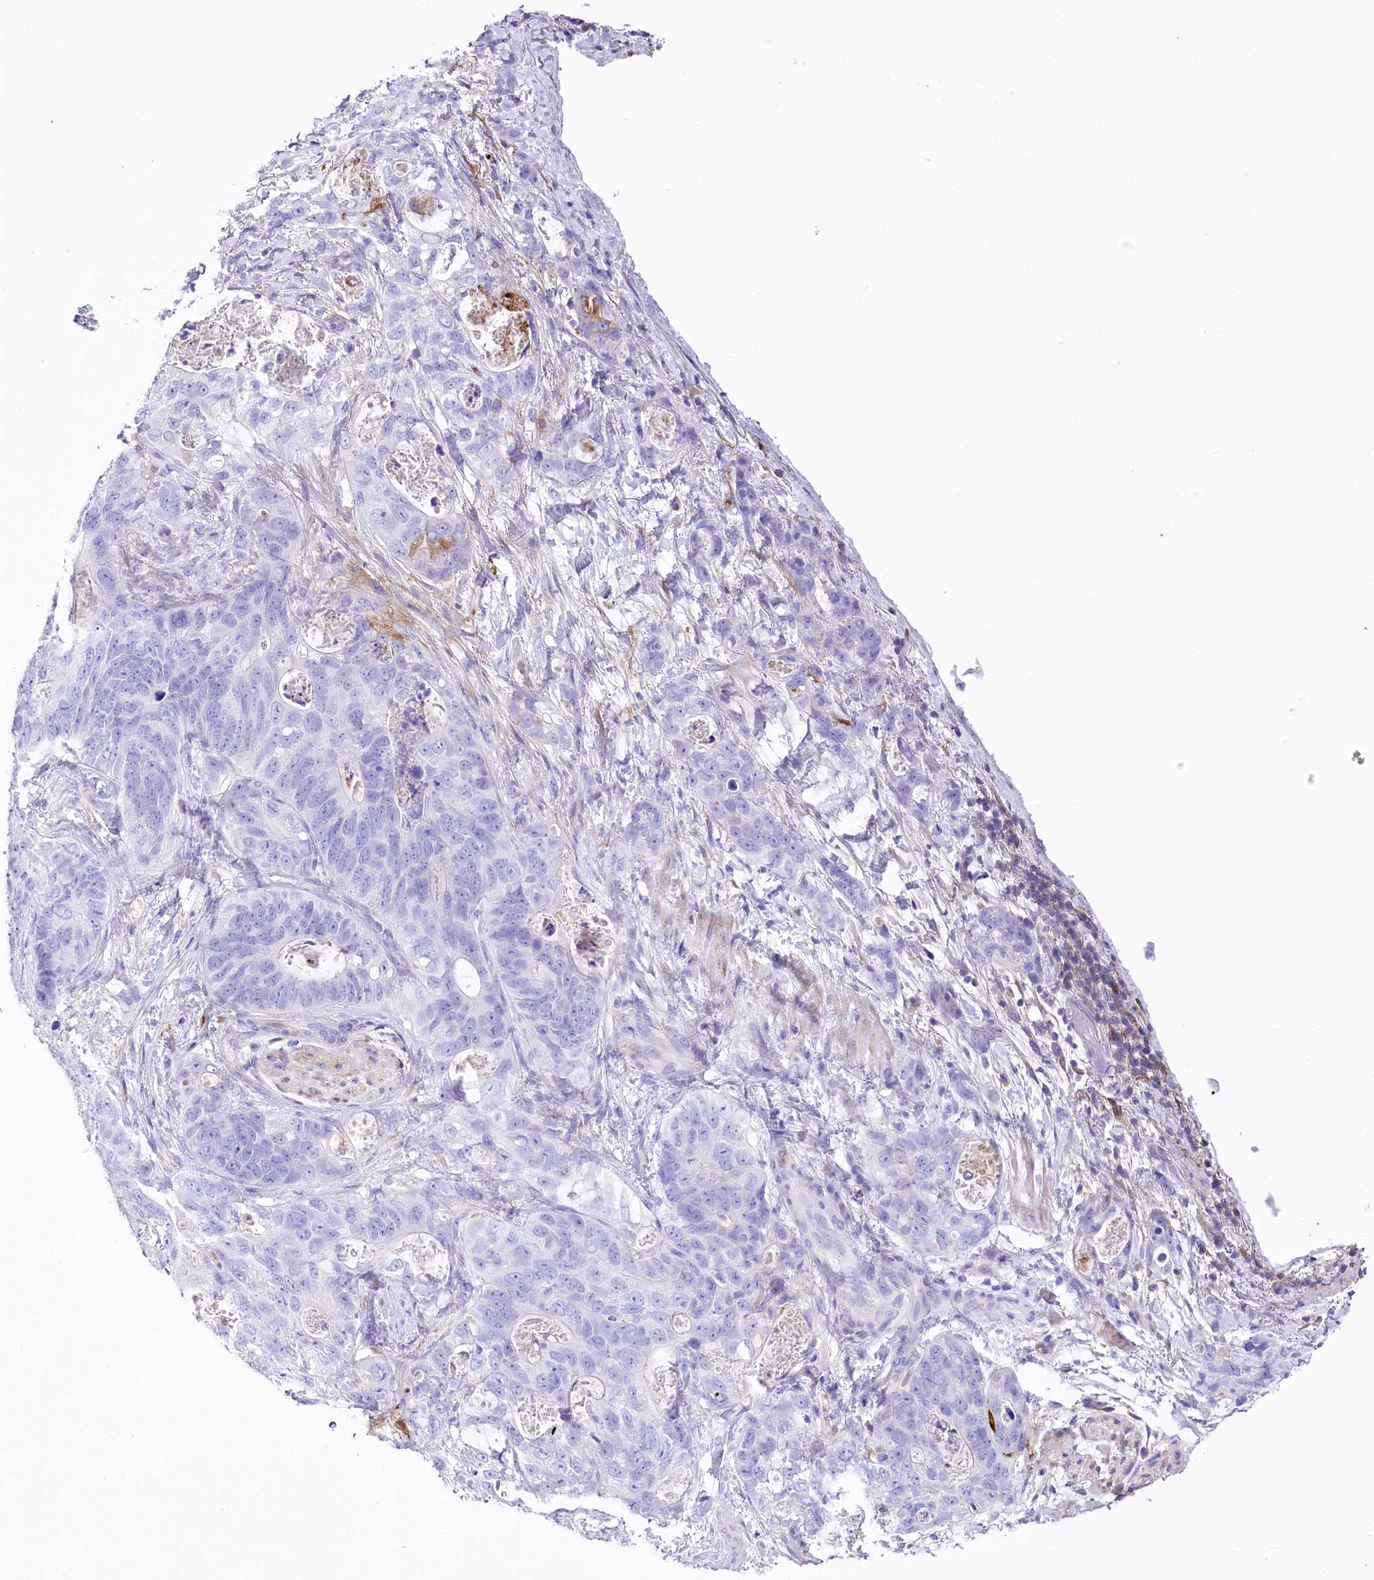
{"staining": {"intensity": "negative", "quantity": "none", "location": "none"}, "tissue": "stomach cancer", "cell_type": "Tumor cells", "image_type": "cancer", "snomed": [{"axis": "morphology", "description": "Normal tissue, NOS"}, {"axis": "morphology", "description": "Adenocarcinoma, NOS"}, {"axis": "topography", "description": "Stomach"}], "caption": "Immunohistochemical staining of human stomach adenocarcinoma exhibits no significant expression in tumor cells. The staining is performed using DAB brown chromogen with nuclei counter-stained in using hematoxylin.", "gene": "DNAJC19", "patient": {"sex": "female", "age": 89}}